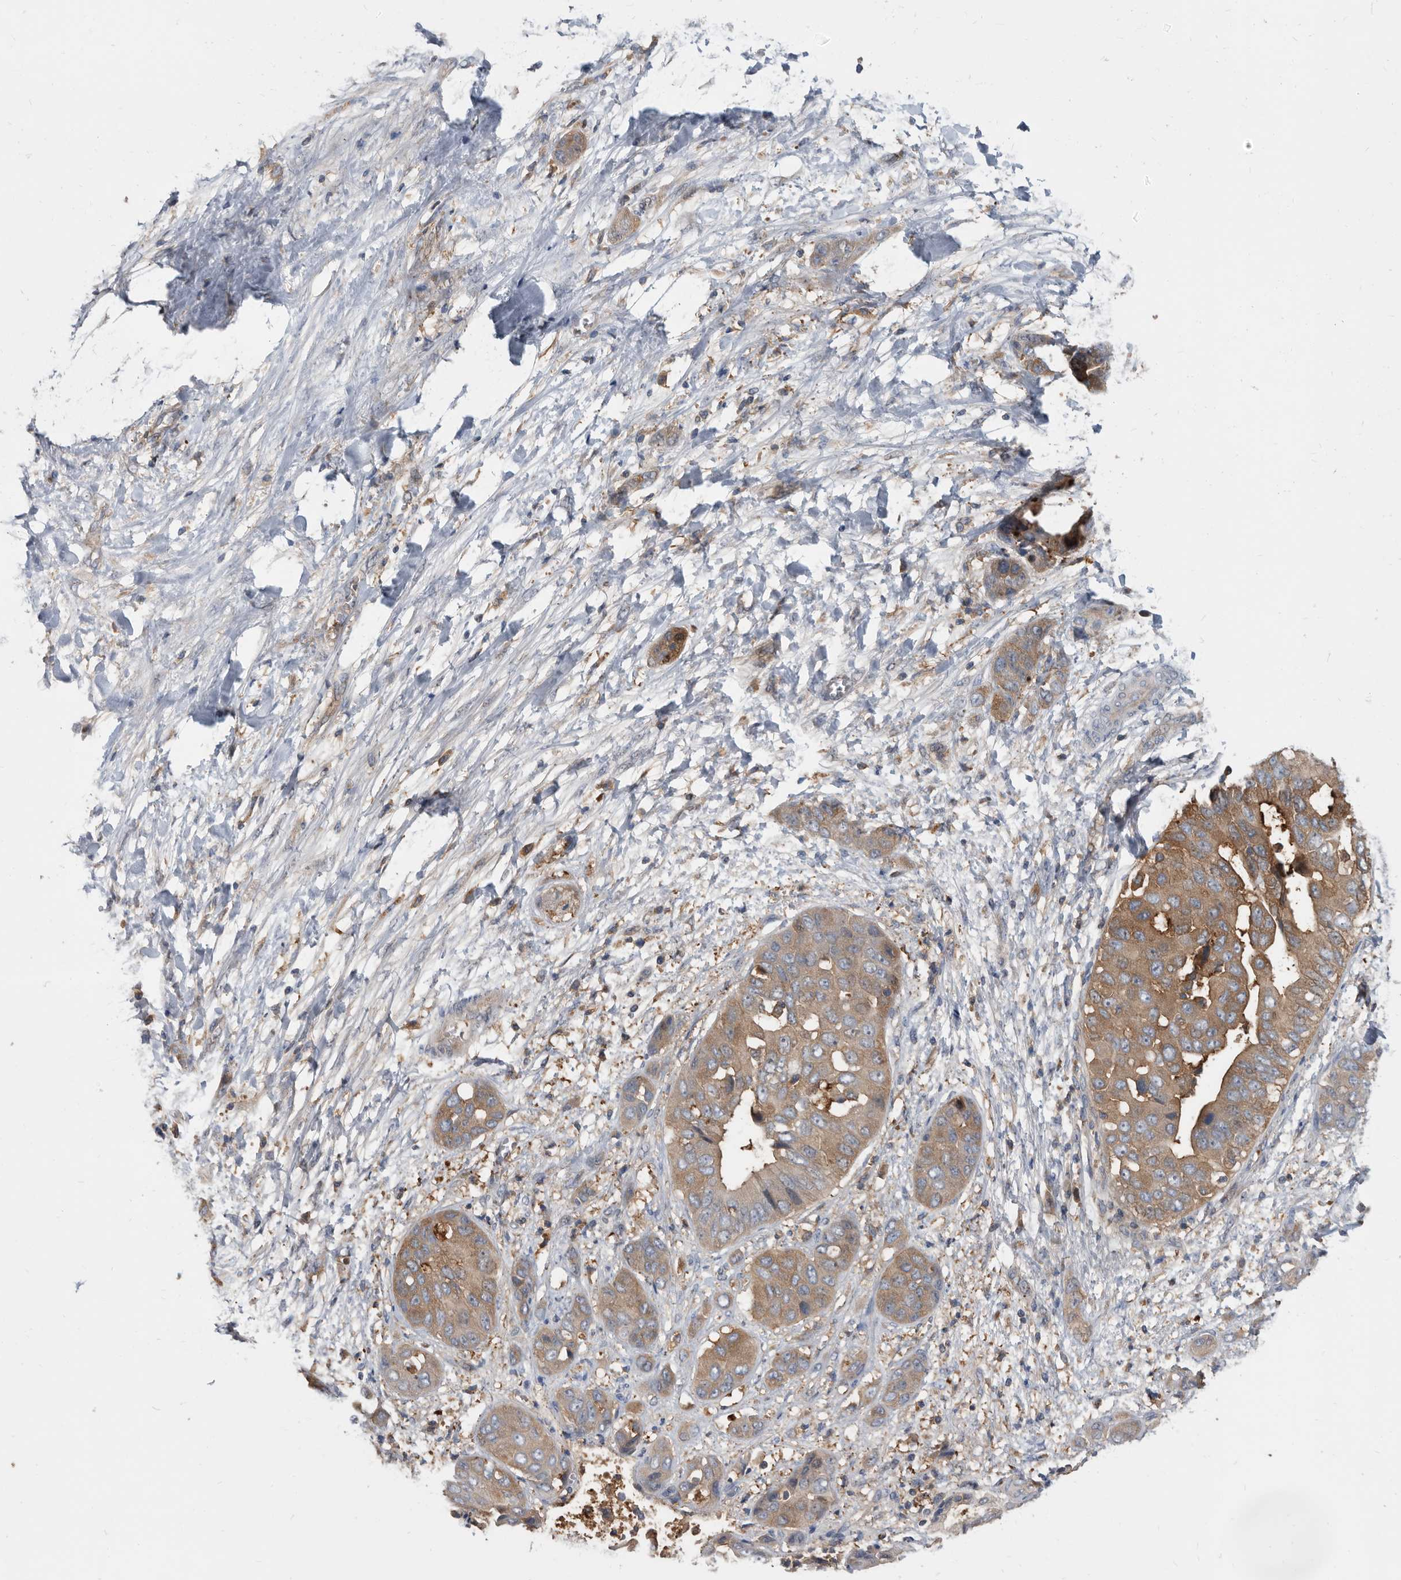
{"staining": {"intensity": "moderate", "quantity": ">75%", "location": "cytoplasmic/membranous"}, "tissue": "liver cancer", "cell_type": "Tumor cells", "image_type": "cancer", "snomed": [{"axis": "morphology", "description": "Cholangiocarcinoma"}, {"axis": "topography", "description": "Liver"}], "caption": "The histopathology image reveals immunohistochemical staining of liver cancer (cholangiocarcinoma). There is moderate cytoplasmic/membranous expression is seen in approximately >75% of tumor cells.", "gene": "APEH", "patient": {"sex": "female", "age": 52}}